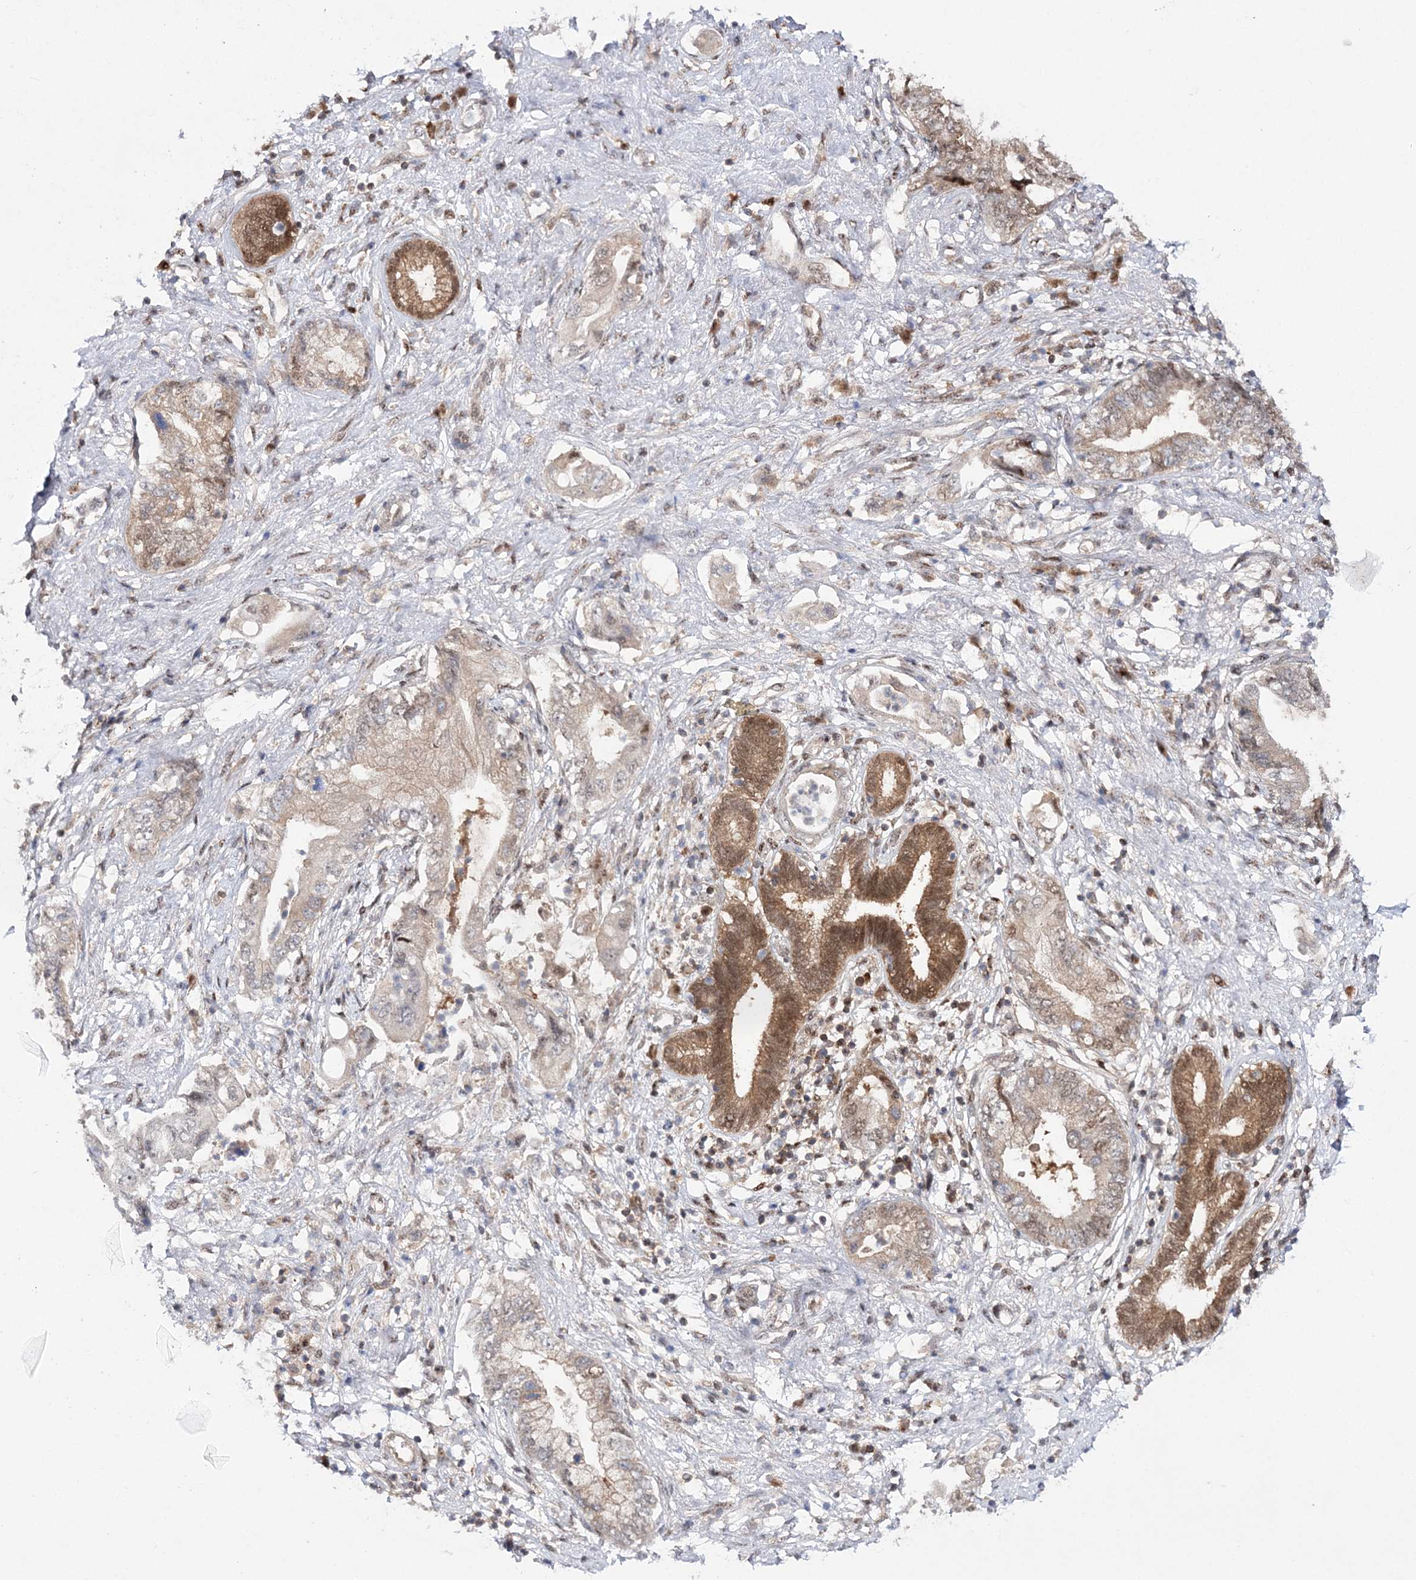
{"staining": {"intensity": "moderate", "quantity": "25%-75%", "location": "cytoplasmic/membranous,nuclear"}, "tissue": "pancreatic cancer", "cell_type": "Tumor cells", "image_type": "cancer", "snomed": [{"axis": "morphology", "description": "Adenocarcinoma, NOS"}, {"axis": "topography", "description": "Pancreas"}], "caption": "This micrograph demonstrates pancreatic cancer (adenocarcinoma) stained with immunohistochemistry (IHC) to label a protein in brown. The cytoplasmic/membranous and nuclear of tumor cells show moderate positivity for the protein. Nuclei are counter-stained blue.", "gene": "NIF3L1", "patient": {"sex": "female", "age": 73}}